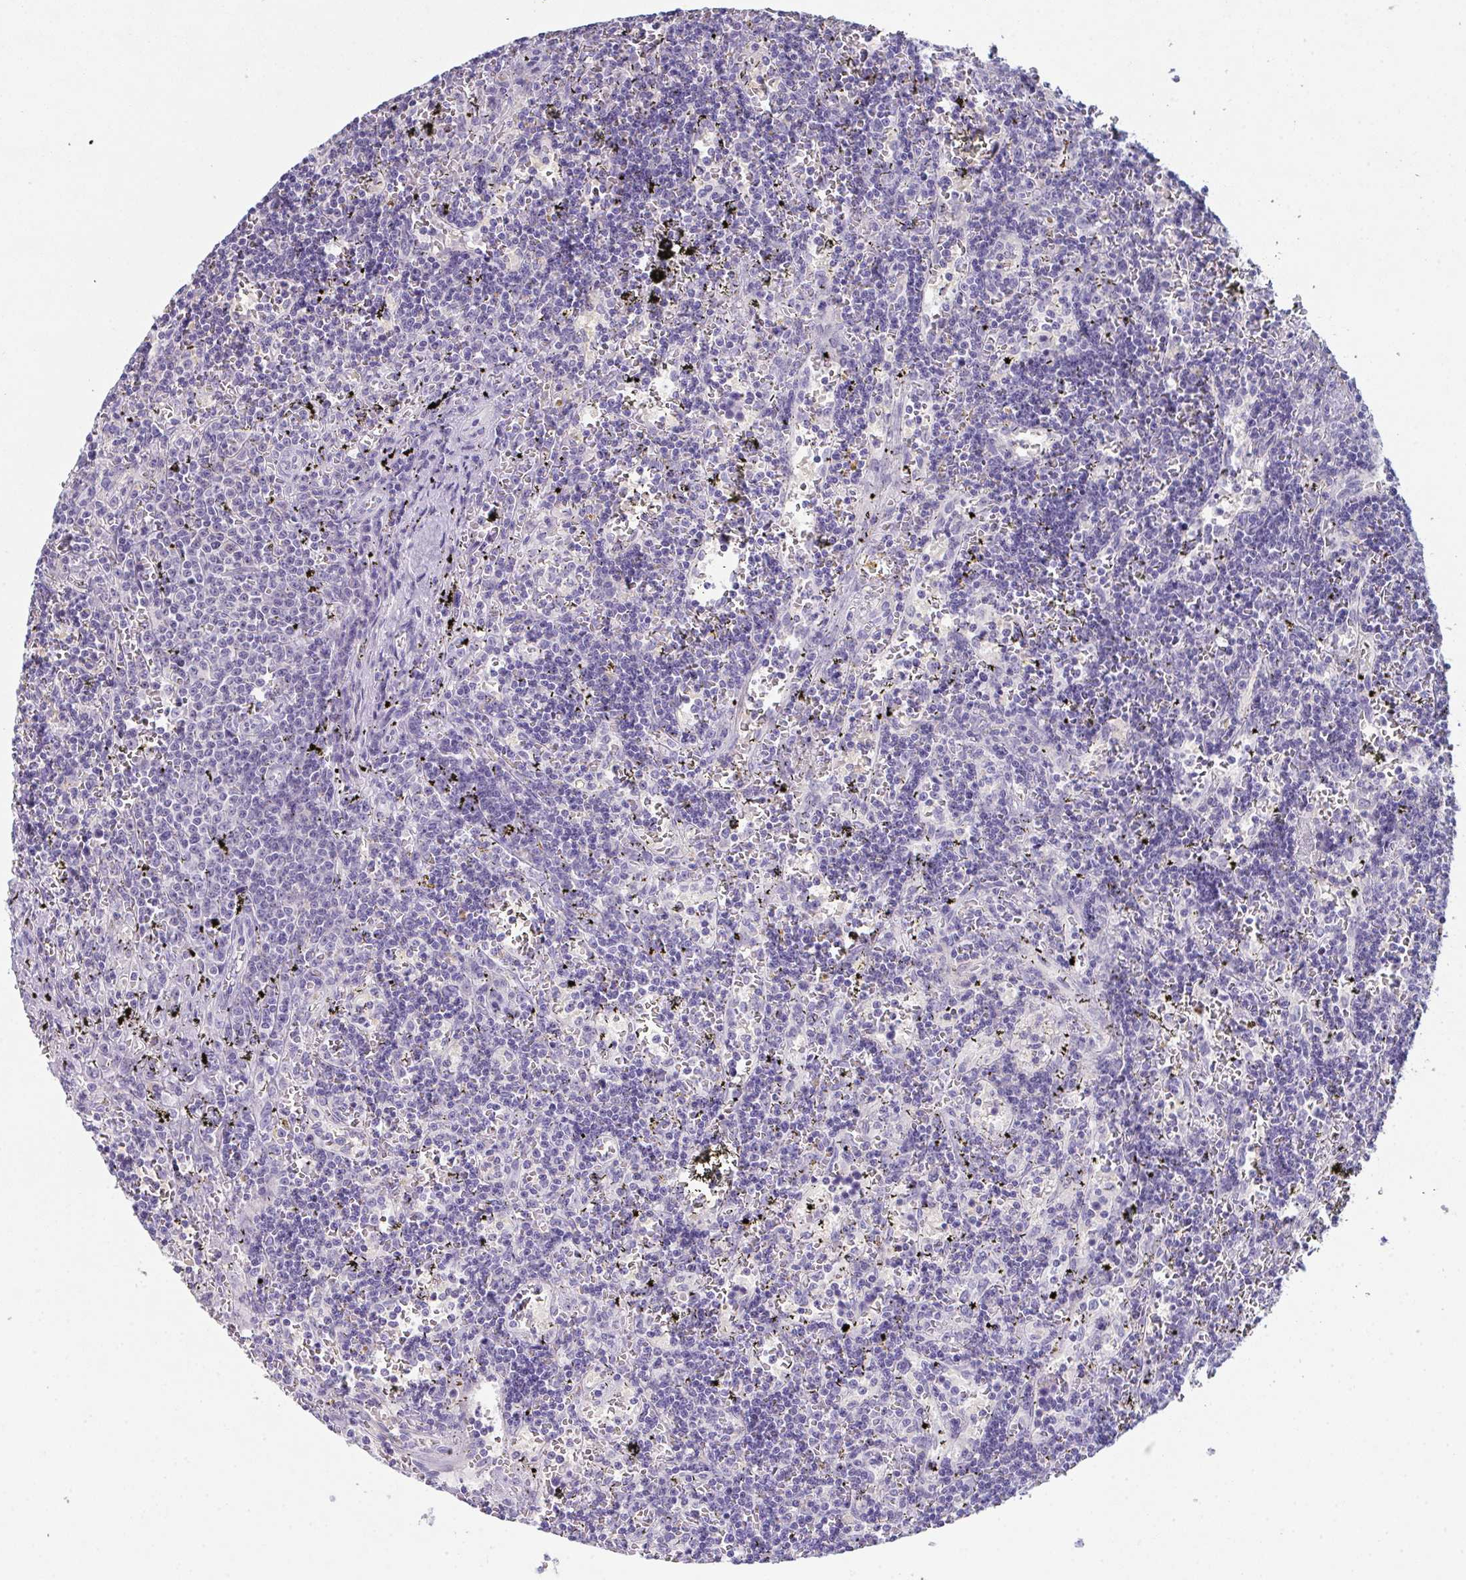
{"staining": {"intensity": "negative", "quantity": "none", "location": "none"}, "tissue": "lymphoma", "cell_type": "Tumor cells", "image_type": "cancer", "snomed": [{"axis": "morphology", "description": "Malignant lymphoma, non-Hodgkin's type, Low grade"}, {"axis": "topography", "description": "Spleen"}], "caption": "Histopathology image shows no significant protein expression in tumor cells of malignant lymphoma, non-Hodgkin's type (low-grade). The staining is performed using DAB (3,3'-diaminobenzidine) brown chromogen with nuclei counter-stained in using hematoxylin.", "gene": "ADAM21", "patient": {"sex": "male", "age": 60}}